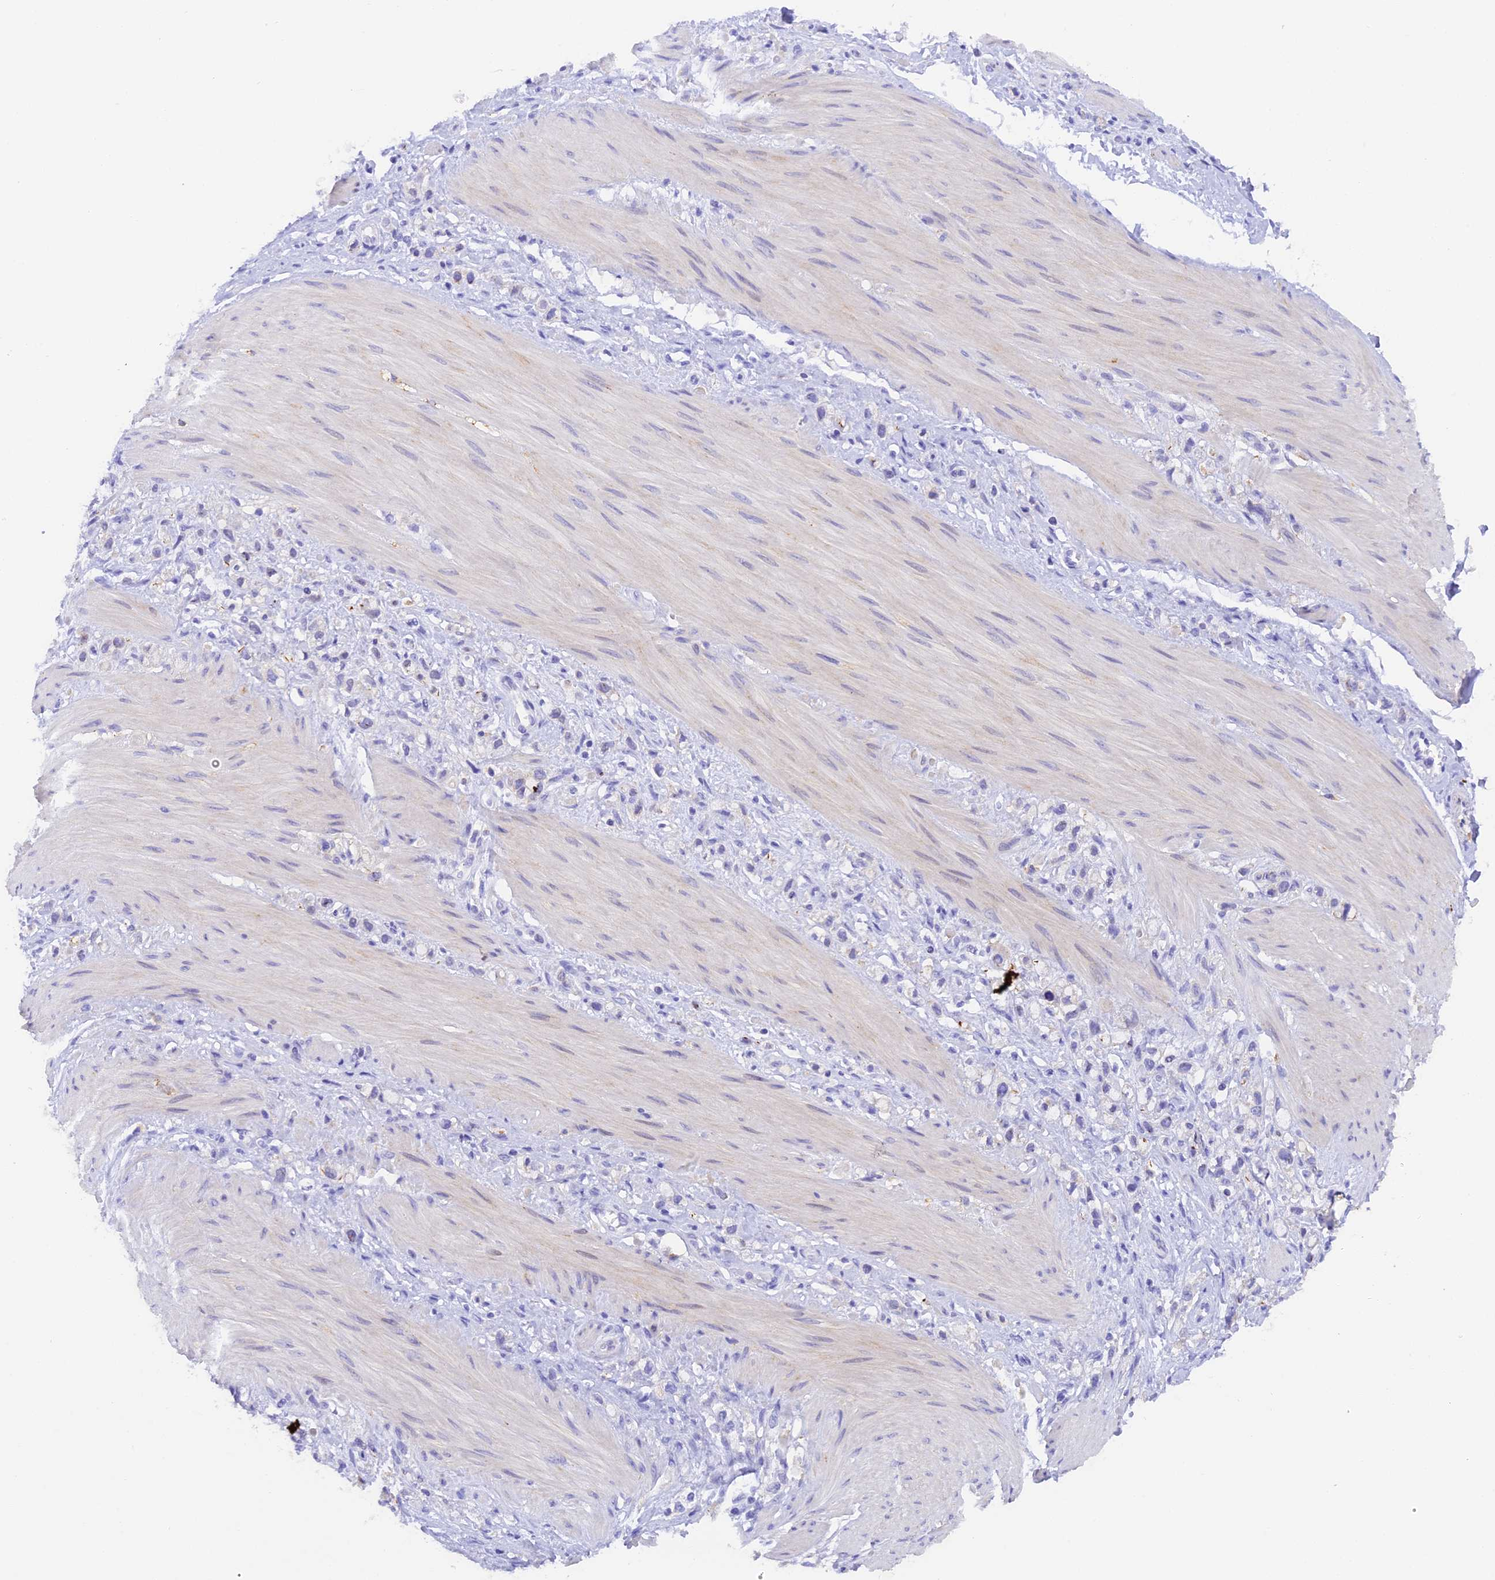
{"staining": {"intensity": "negative", "quantity": "none", "location": "none"}, "tissue": "stomach cancer", "cell_type": "Tumor cells", "image_type": "cancer", "snomed": [{"axis": "morphology", "description": "Adenocarcinoma, NOS"}, {"axis": "topography", "description": "Stomach"}], "caption": "Stomach cancer (adenocarcinoma) stained for a protein using immunohistochemistry (IHC) displays no staining tumor cells.", "gene": "COL6A5", "patient": {"sex": "female", "age": 65}}